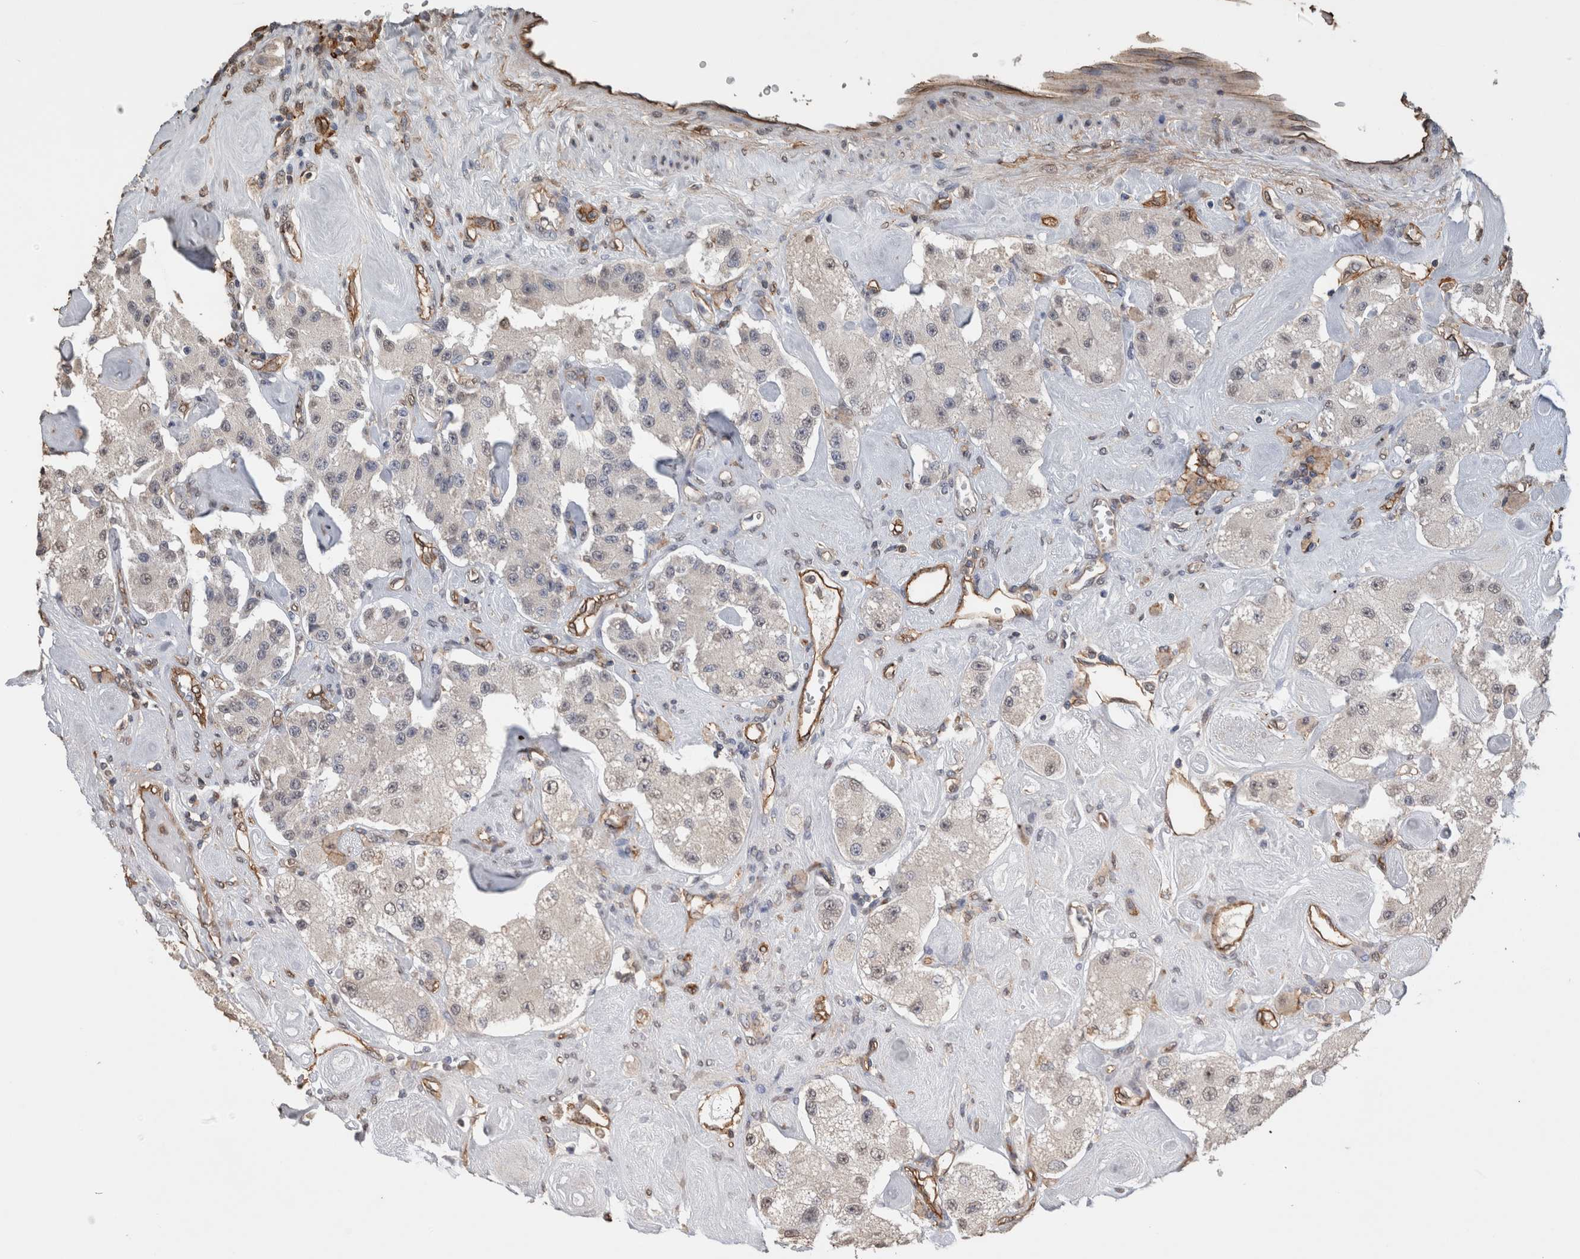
{"staining": {"intensity": "negative", "quantity": "none", "location": "none"}, "tissue": "carcinoid", "cell_type": "Tumor cells", "image_type": "cancer", "snomed": [{"axis": "morphology", "description": "Carcinoid, malignant, NOS"}, {"axis": "topography", "description": "Pancreas"}], "caption": "There is no significant expression in tumor cells of carcinoid.", "gene": "S100A10", "patient": {"sex": "male", "age": 41}}